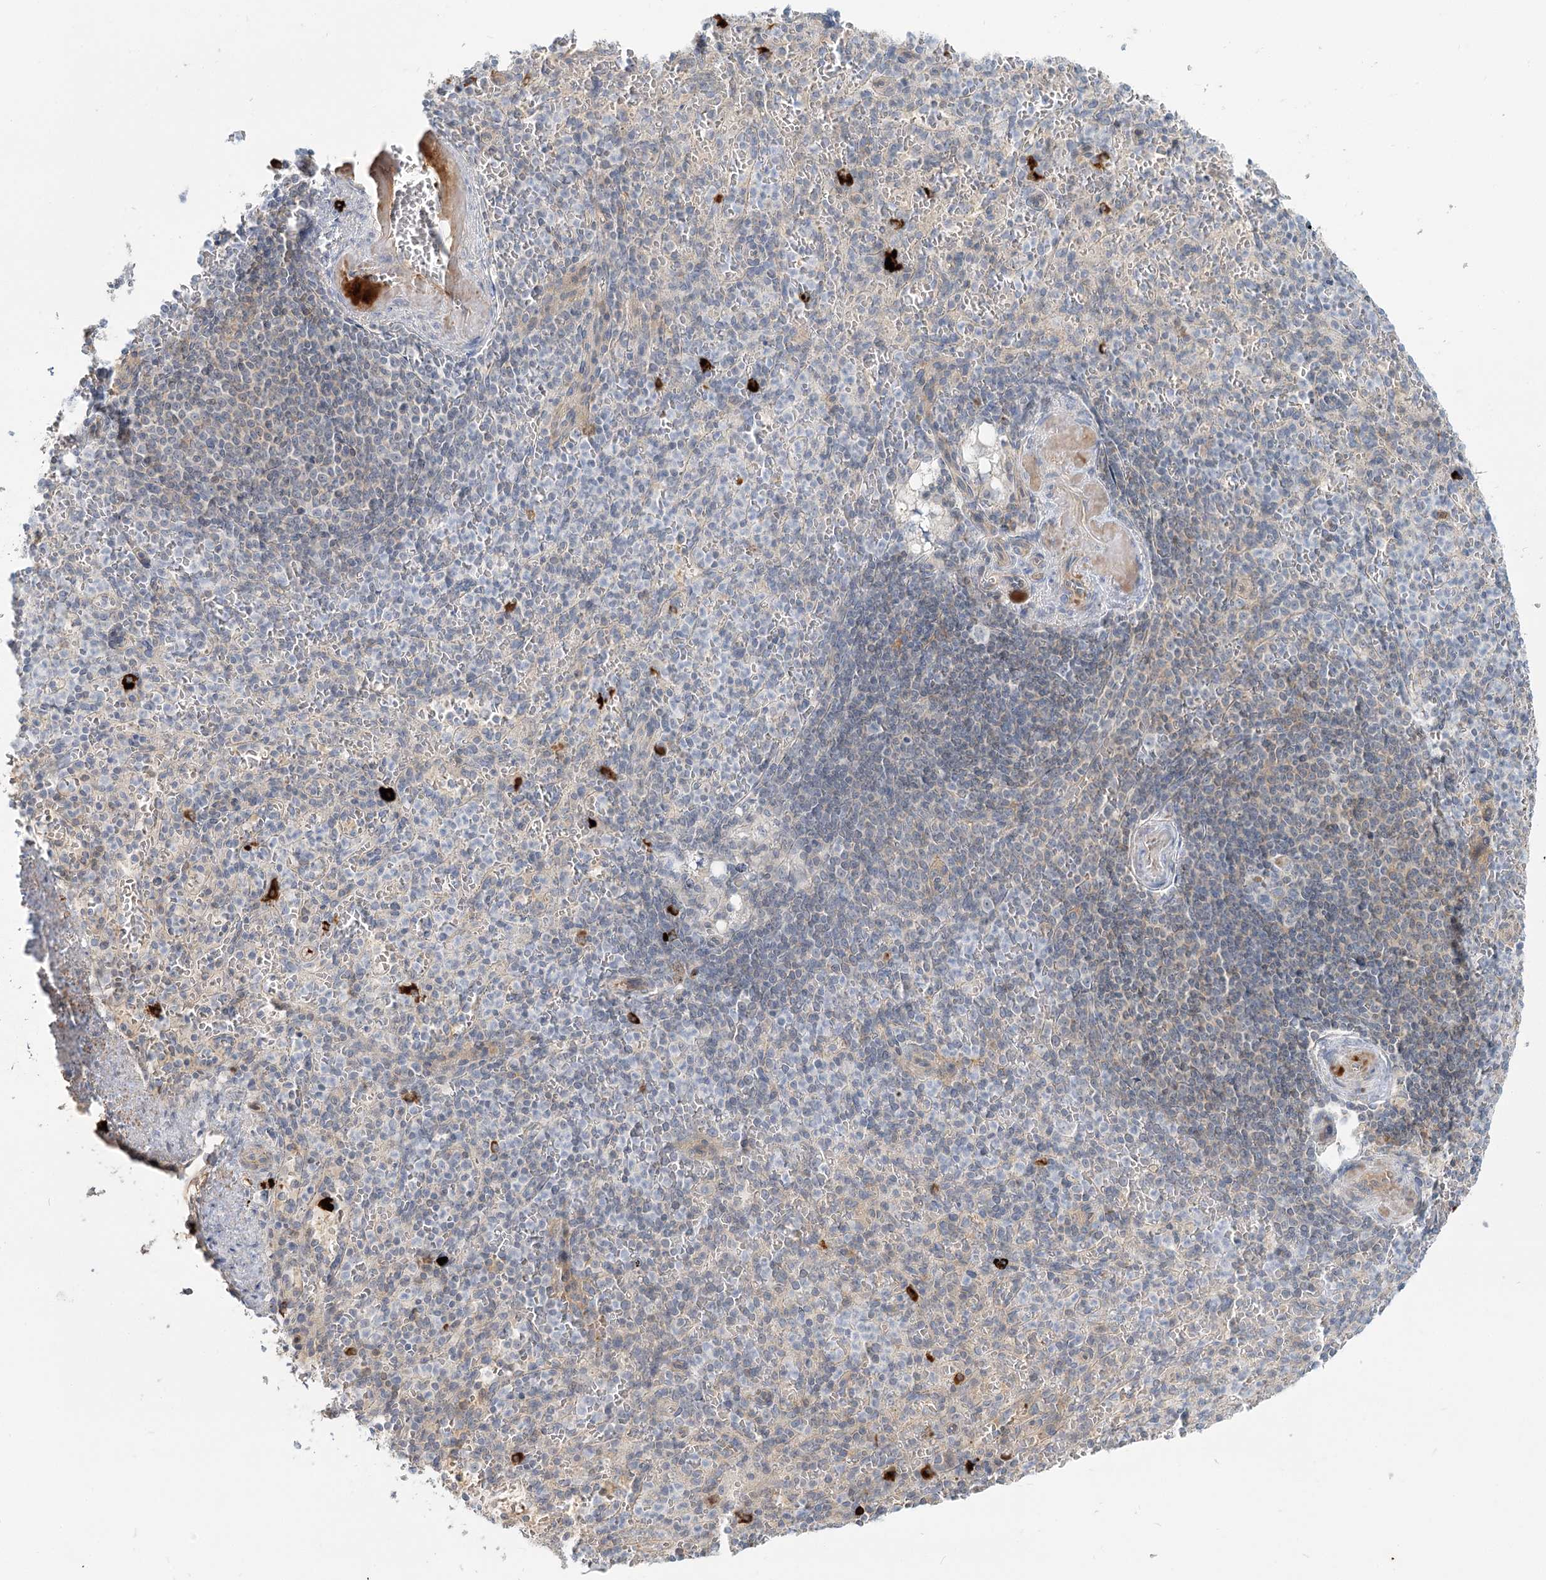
{"staining": {"intensity": "negative", "quantity": "none", "location": "none"}, "tissue": "spleen", "cell_type": "Cells in red pulp", "image_type": "normal", "snomed": [{"axis": "morphology", "description": "Normal tissue, NOS"}, {"axis": "topography", "description": "Spleen"}], "caption": "The micrograph shows no staining of cells in red pulp in normal spleen.", "gene": "GUCY2C", "patient": {"sex": "female", "age": 74}}